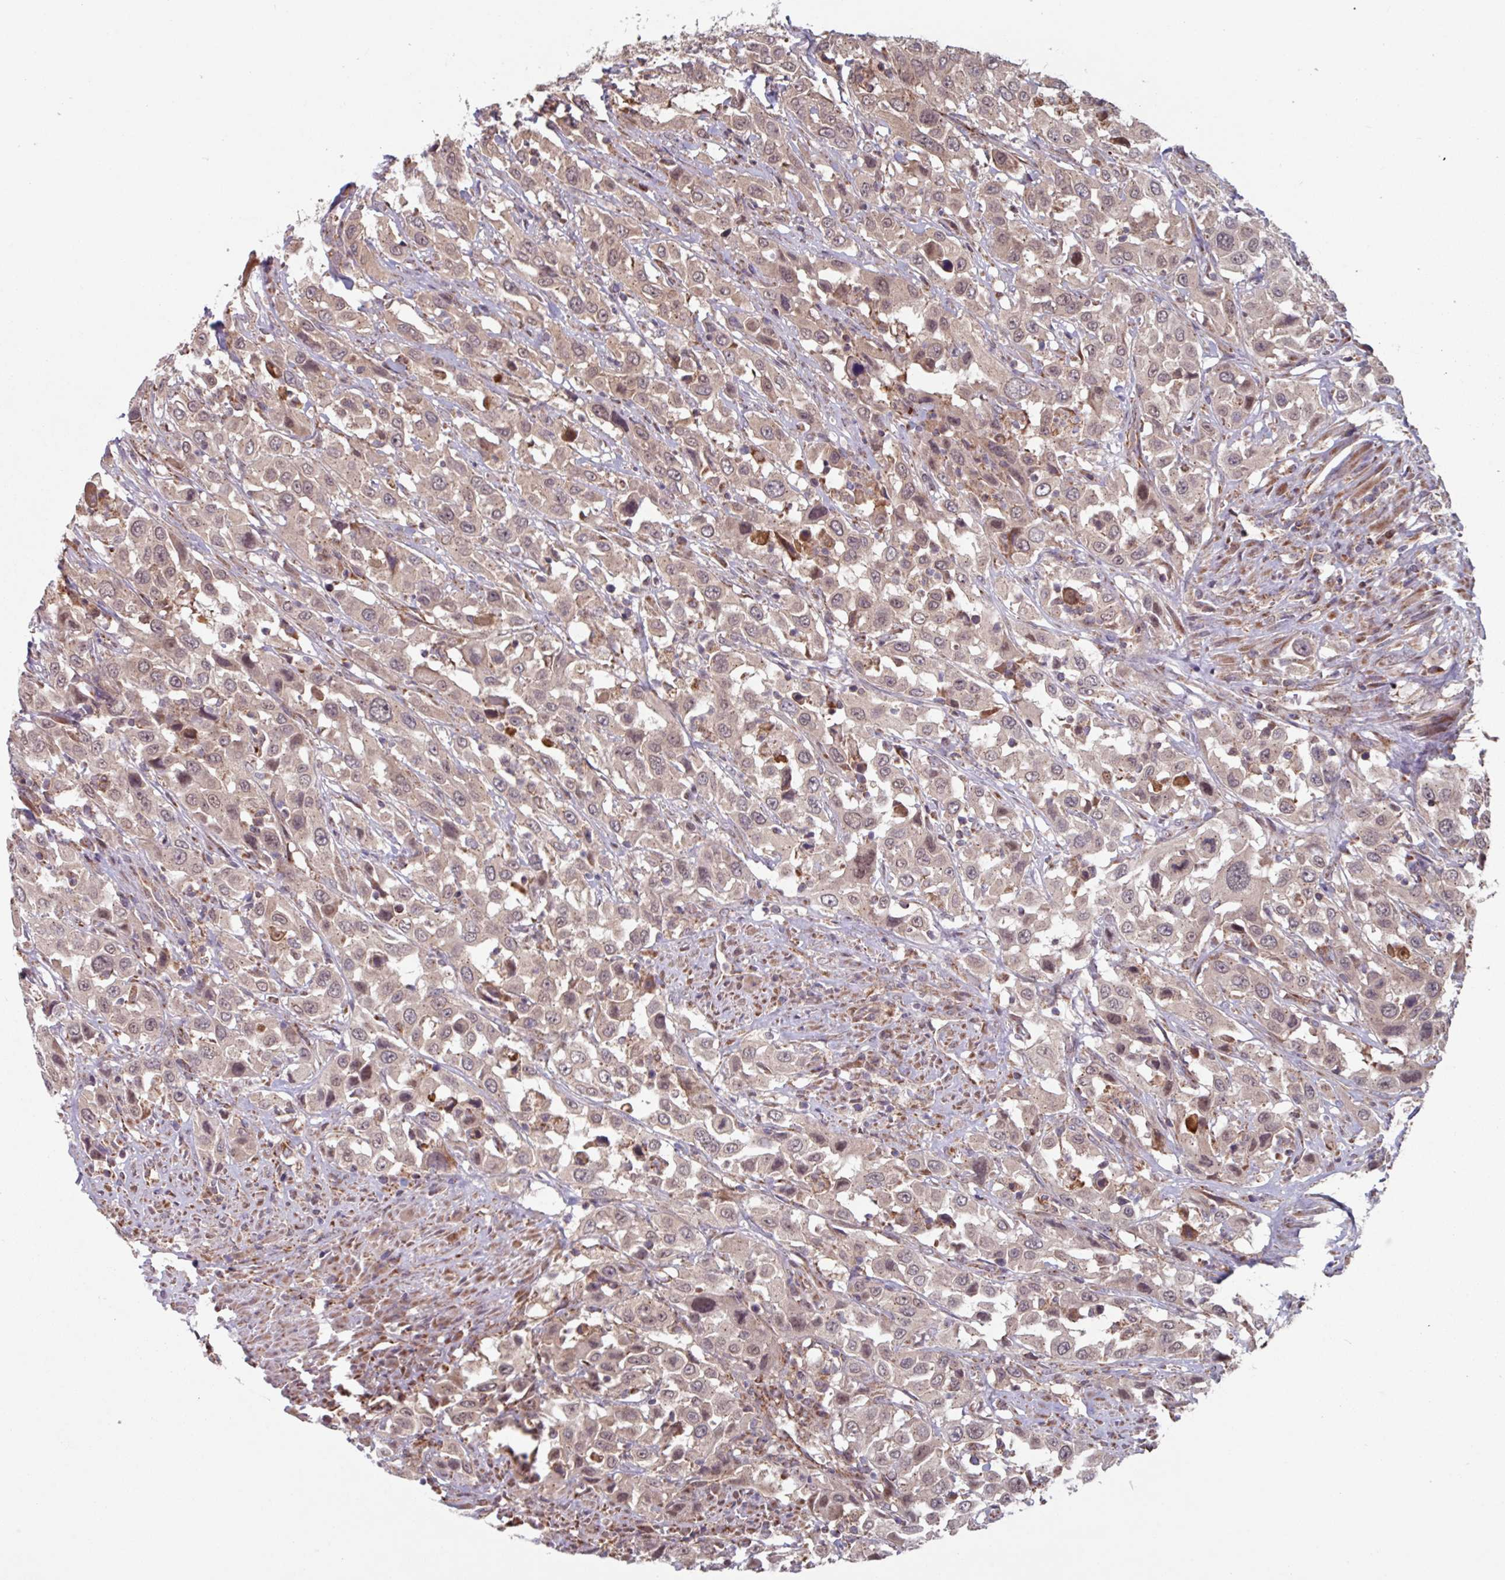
{"staining": {"intensity": "weak", "quantity": "25%-75%", "location": "cytoplasmic/membranous"}, "tissue": "urothelial cancer", "cell_type": "Tumor cells", "image_type": "cancer", "snomed": [{"axis": "morphology", "description": "Urothelial carcinoma, High grade"}, {"axis": "topography", "description": "Urinary bladder"}], "caption": "Protein analysis of urothelial carcinoma (high-grade) tissue displays weak cytoplasmic/membranous expression in approximately 25%-75% of tumor cells.", "gene": "COX7C", "patient": {"sex": "male", "age": 61}}